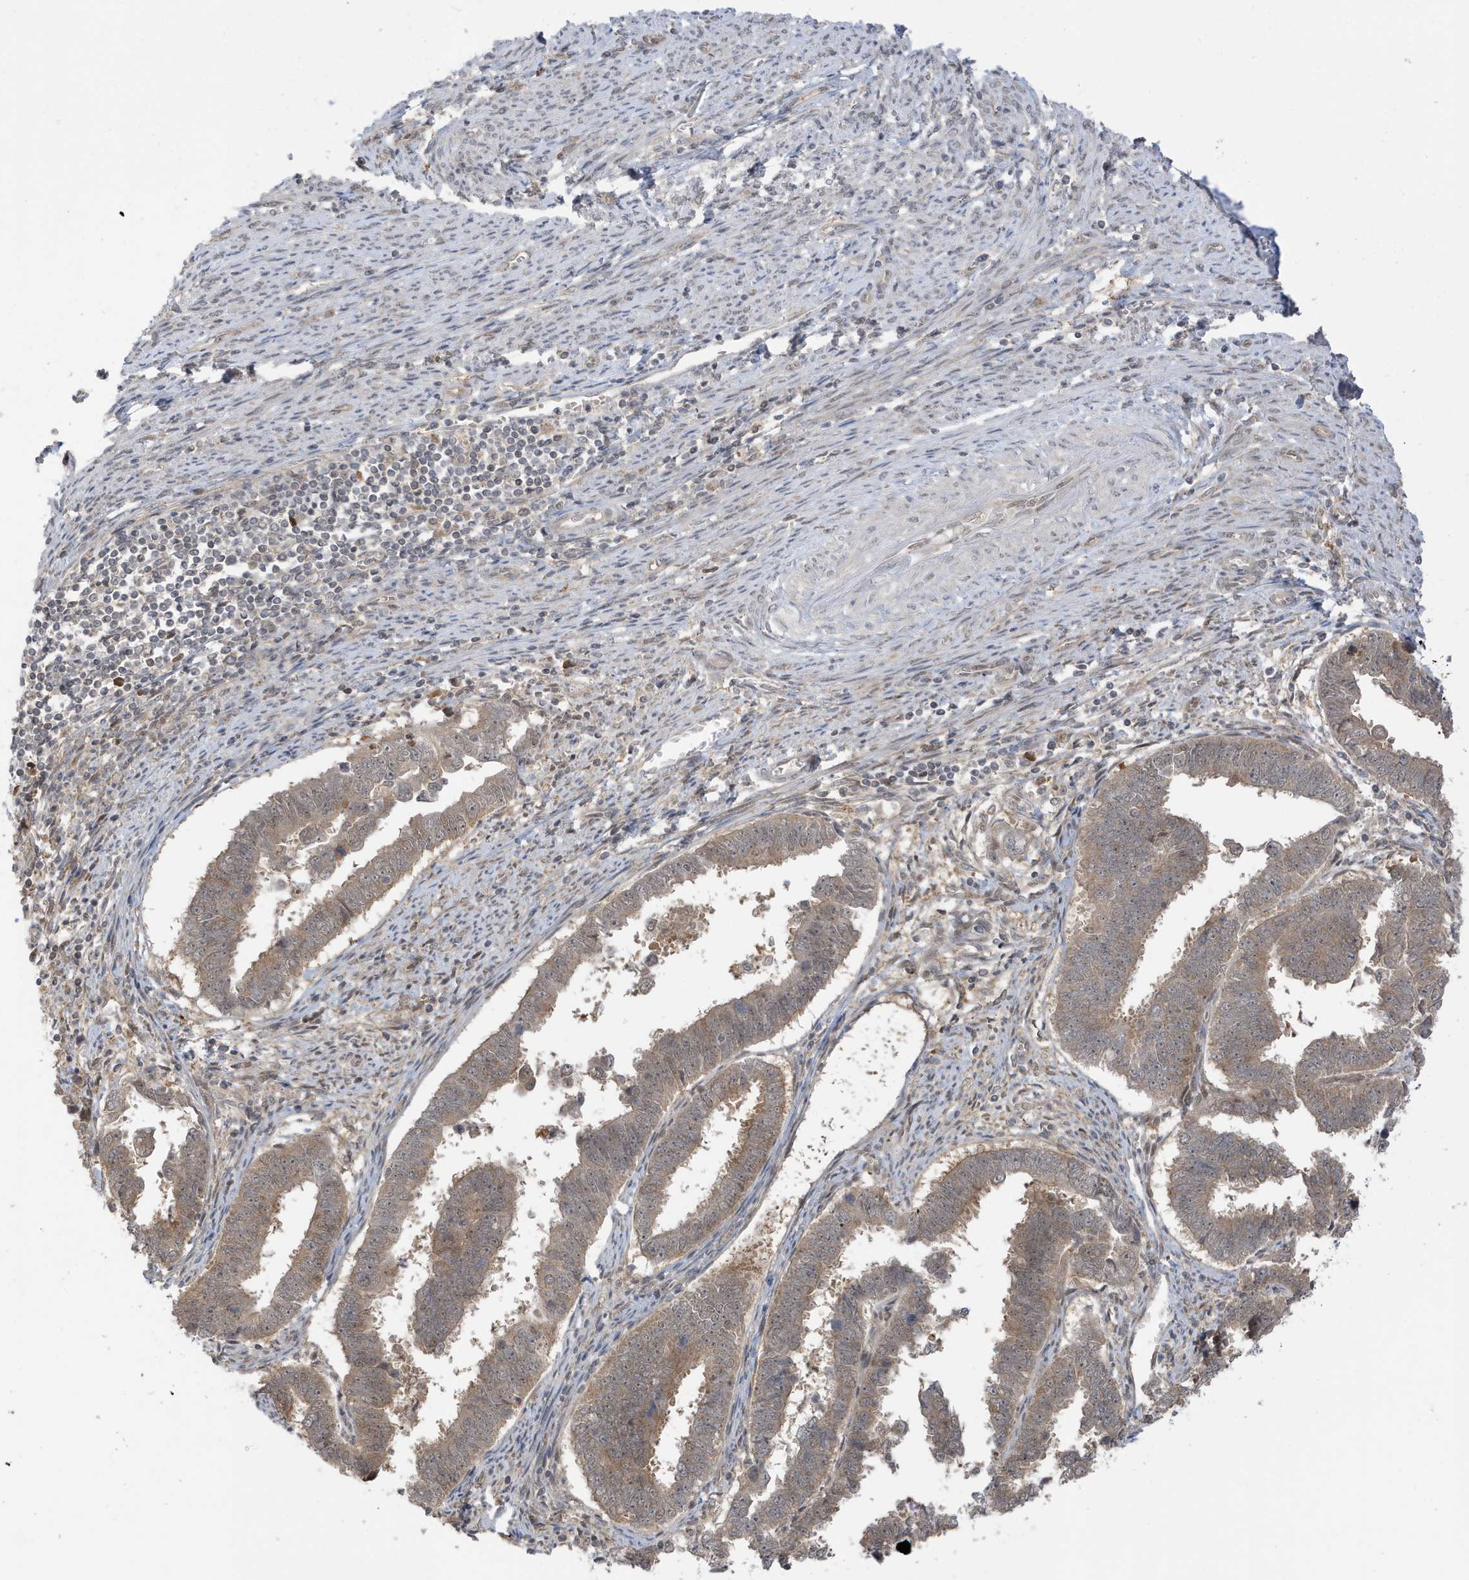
{"staining": {"intensity": "moderate", "quantity": ">75%", "location": "cytoplasmic/membranous"}, "tissue": "endometrial cancer", "cell_type": "Tumor cells", "image_type": "cancer", "snomed": [{"axis": "morphology", "description": "Adenocarcinoma, NOS"}, {"axis": "topography", "description": "Endometrium"}], "caption": "This image shows immunohistochemistry staining of endometrial cancer (adenocarcinoma), with medium moderate cytoplasmic/membranous staining in approximately >75% of tumor cells.", "gene": "TAB3", "patient": {"sex": "female", "age": 75}}